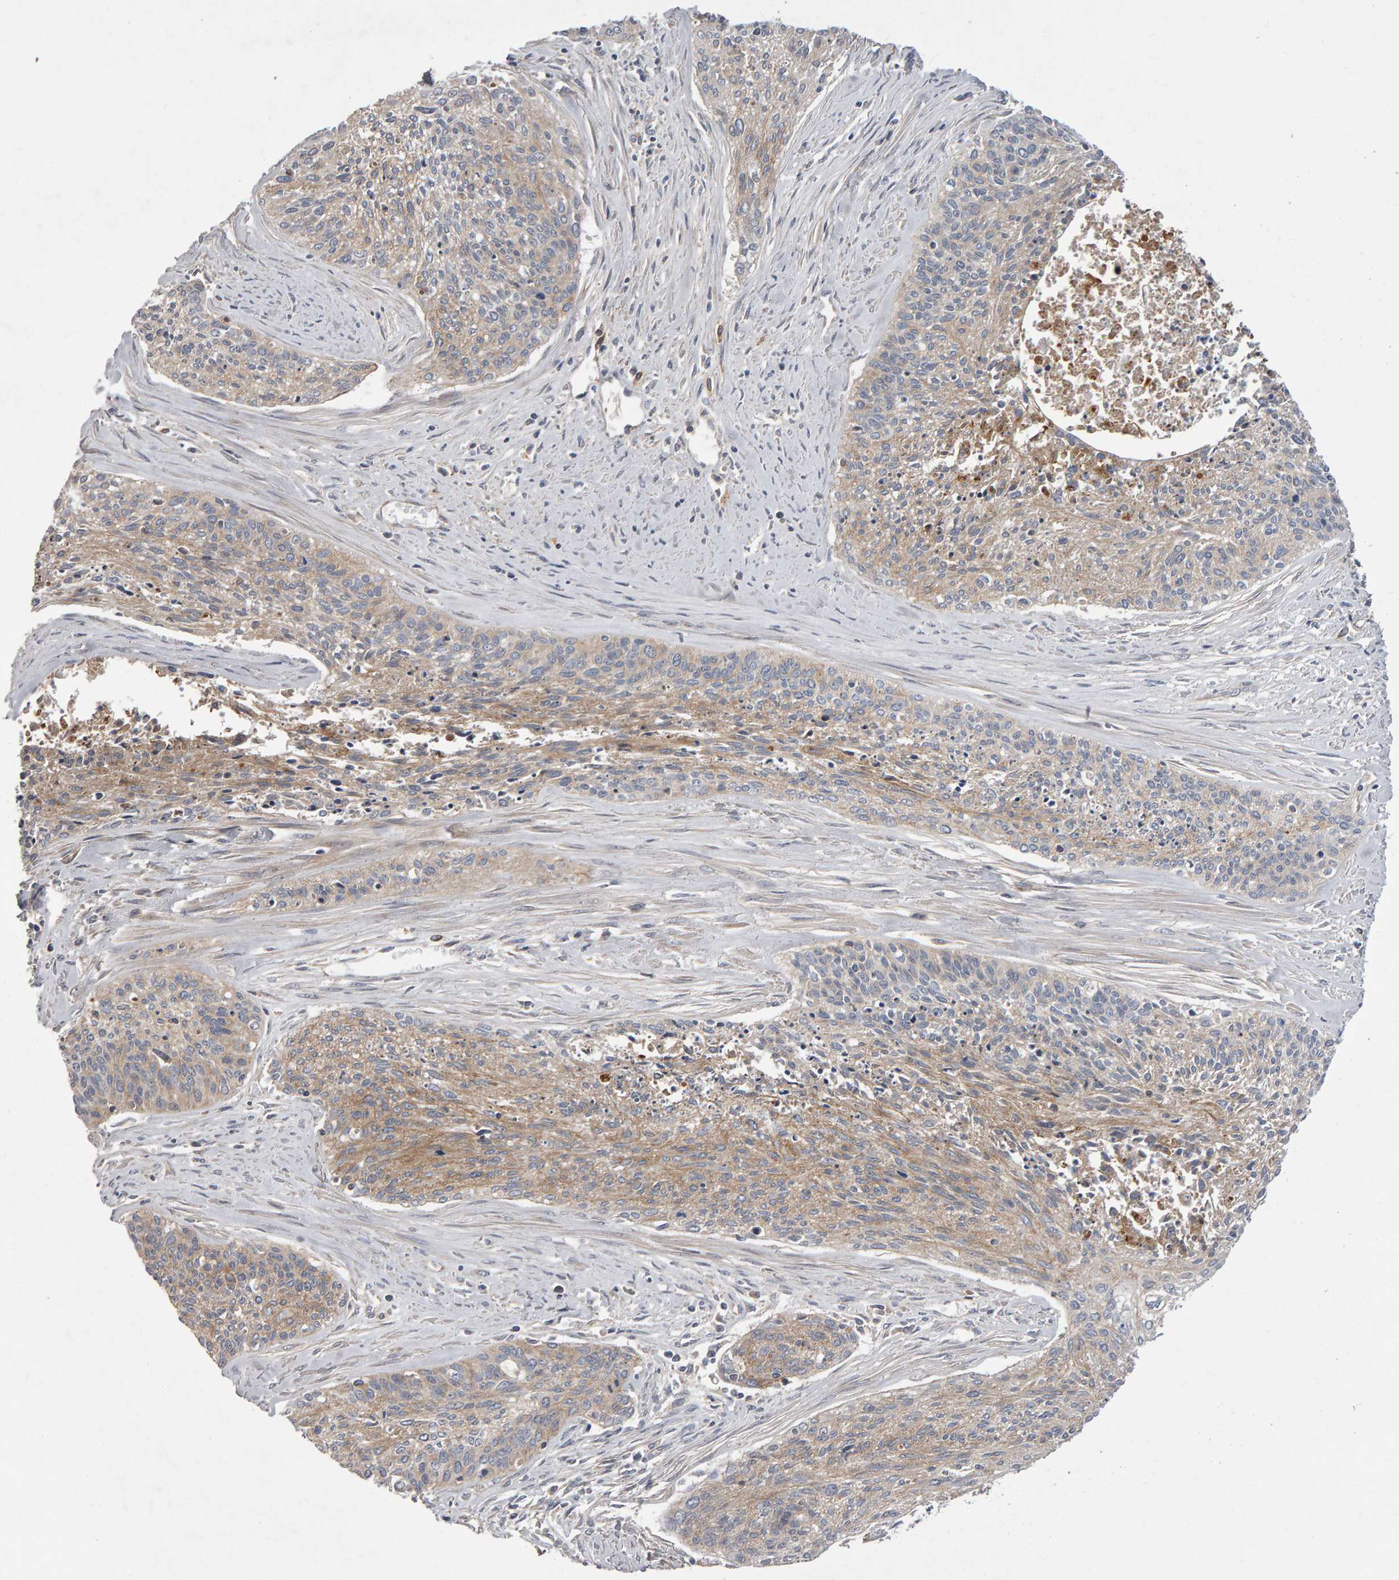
{"staining": {"intensity": "weak", "quantity": ">75%", "location": "cytoplasmic/membranous"}, "tissue": "cervical cancer", "cell_type": "Tumor cells", "image_type": "cancer", "snomed": [{"axis": "morphology", "description": "Squamous cell carcinoma, NOS"}, {"axis": "topography", "description": "Cervix"}], "caption": "Immunohistochemical staining of cervical cancer demonstrates low levels of weak cytoplasmic/membranous protein expression in approximately >75% of tumor cells. Ihc stains the protein in brown and the nuclei are stained blue.", "gene": "PGS1", "patient": {"sex": "female", "age": 55}}